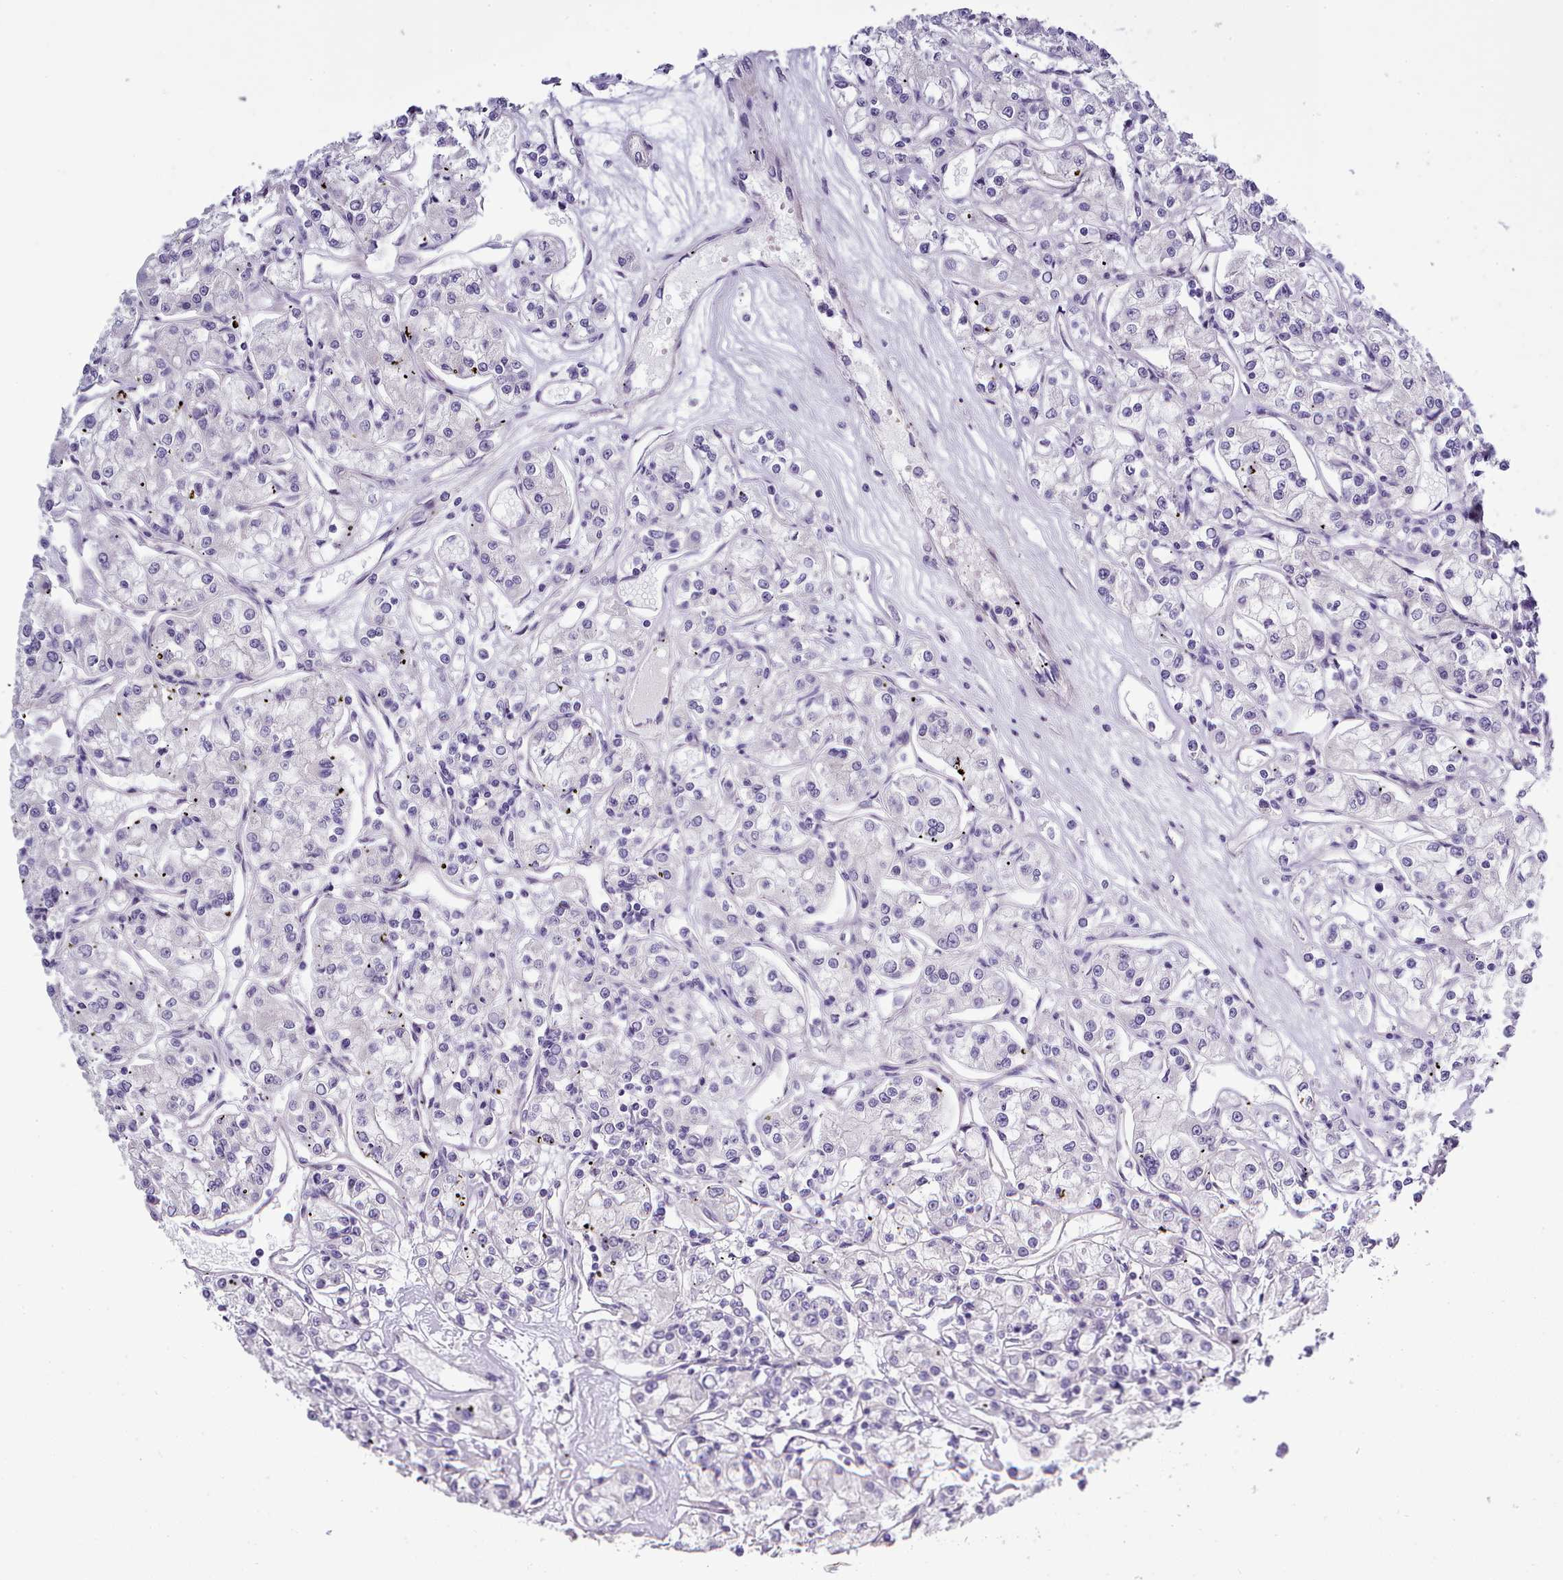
{"staining": {"intensity": "negative", "quantity": "none", "location": "none"}, "tissue": "renal cancer", "cell_type": "Tumor cells", "image_type": "cancer", "snomed": [{"axis": "morphology", "description": "Adenocarcinoma, NOS"}, {"axis": "topography", "description": "Kidney"}], "caption": "IHC histopathology image of human adenocarcinoma (renal) stained for a protein (brown), which displays no staining in tumor cells. (DAB (3,3'-diaminobenzidine) IHC with hematoxylin counter stain).", "gene": "SETX", "patient": {"sex": "female", "age": 59}}